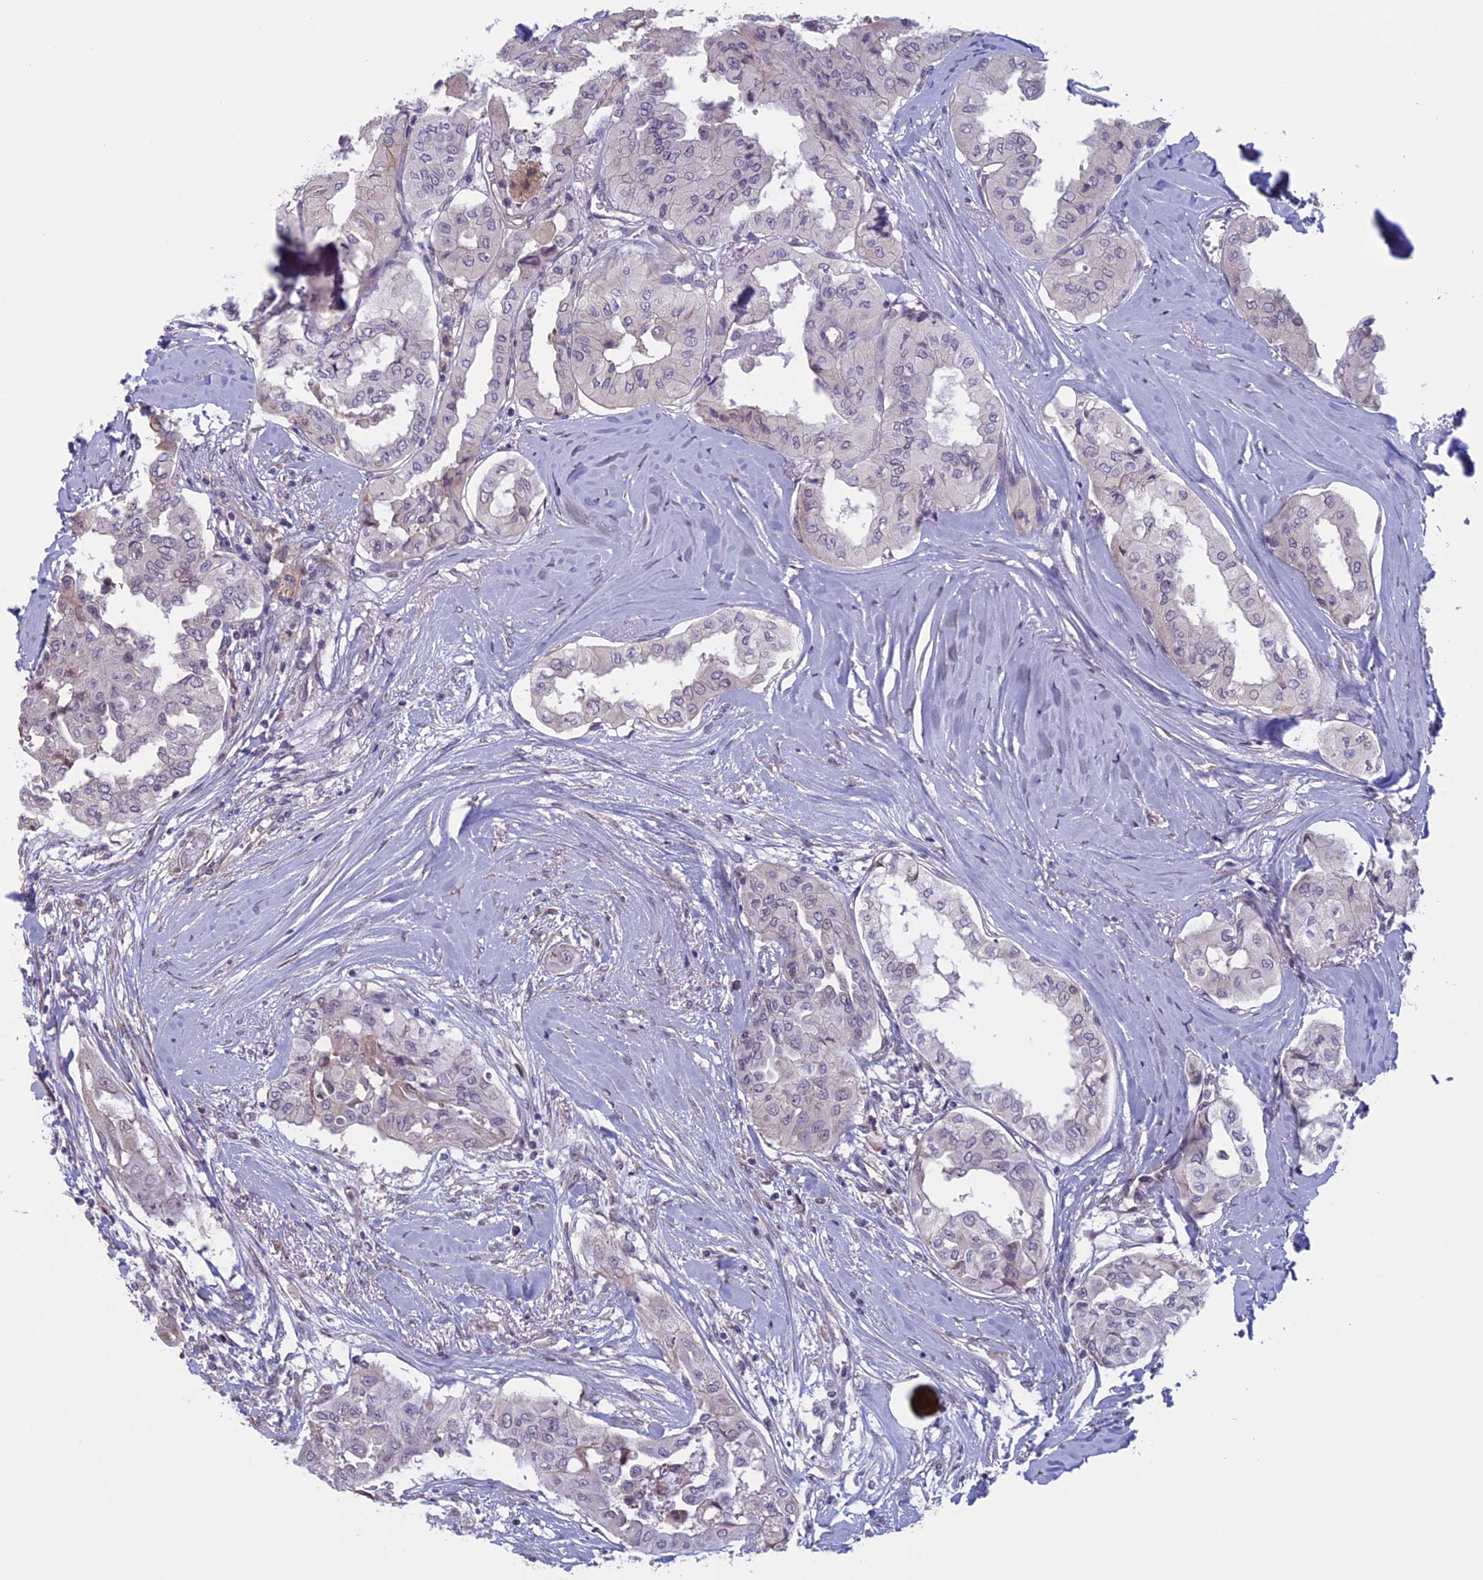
{"staining": {"intensity": "negative", "quantity": "none", "location": "none"}, "tissue": "thyroid cancer", "cell_type": "Tumor cells", "image_type": "cancer", "snomed": [{"axis": "morphology", "description": "Papillary adenocarcinoma, NOS"}, {"axis": "topography", "description": "Thyroid gland"}], "caption": "A photomicrograph of human thyroid cancer is negative for staining in tumor cells.", "gene": "SLC1A6", "patient": {"sex": "female", "age": 59}}